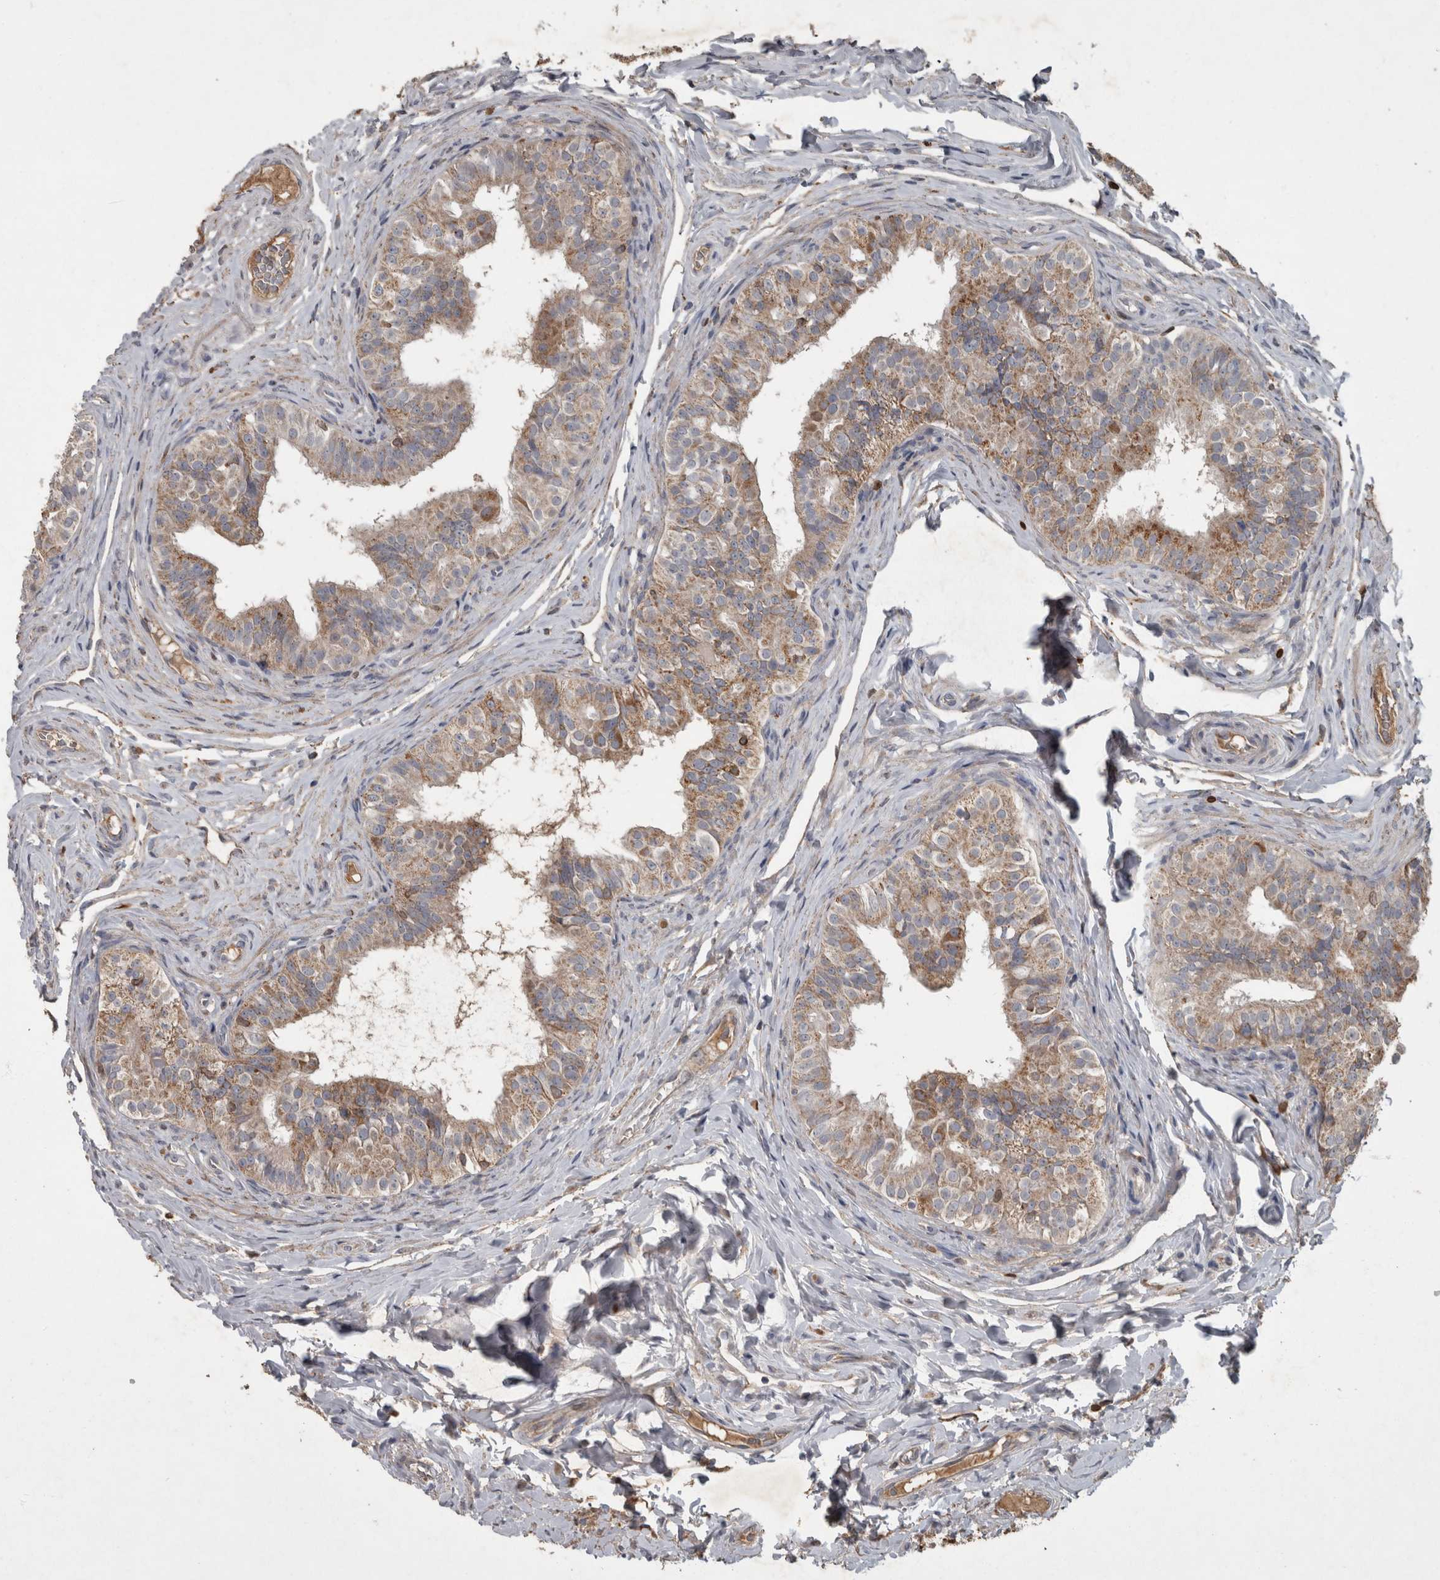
{"staining": {"intensity": "moderate", "quantity": "<25%", "location": "cytoplasmic/membranous"}, "tissue": "epididymis", "cell_type": "Glandular cells", "image_type": "normal", "snomed": [{"axis": "morphology", "description": "Normal tissue, NOS"}, {"axis": "topography", "description": "Epididymis"}], "caption": "High-power microscopy captured an immunohistochemistry image of benign epididymis, revealing moderate cytoplasmic/membranous positivity in about <25% of glandular cells. (IHC, brightfield microscopy, high magnification).", "gene": "PPP1R3C", "patient": {"sex": "male", "age": 49}}